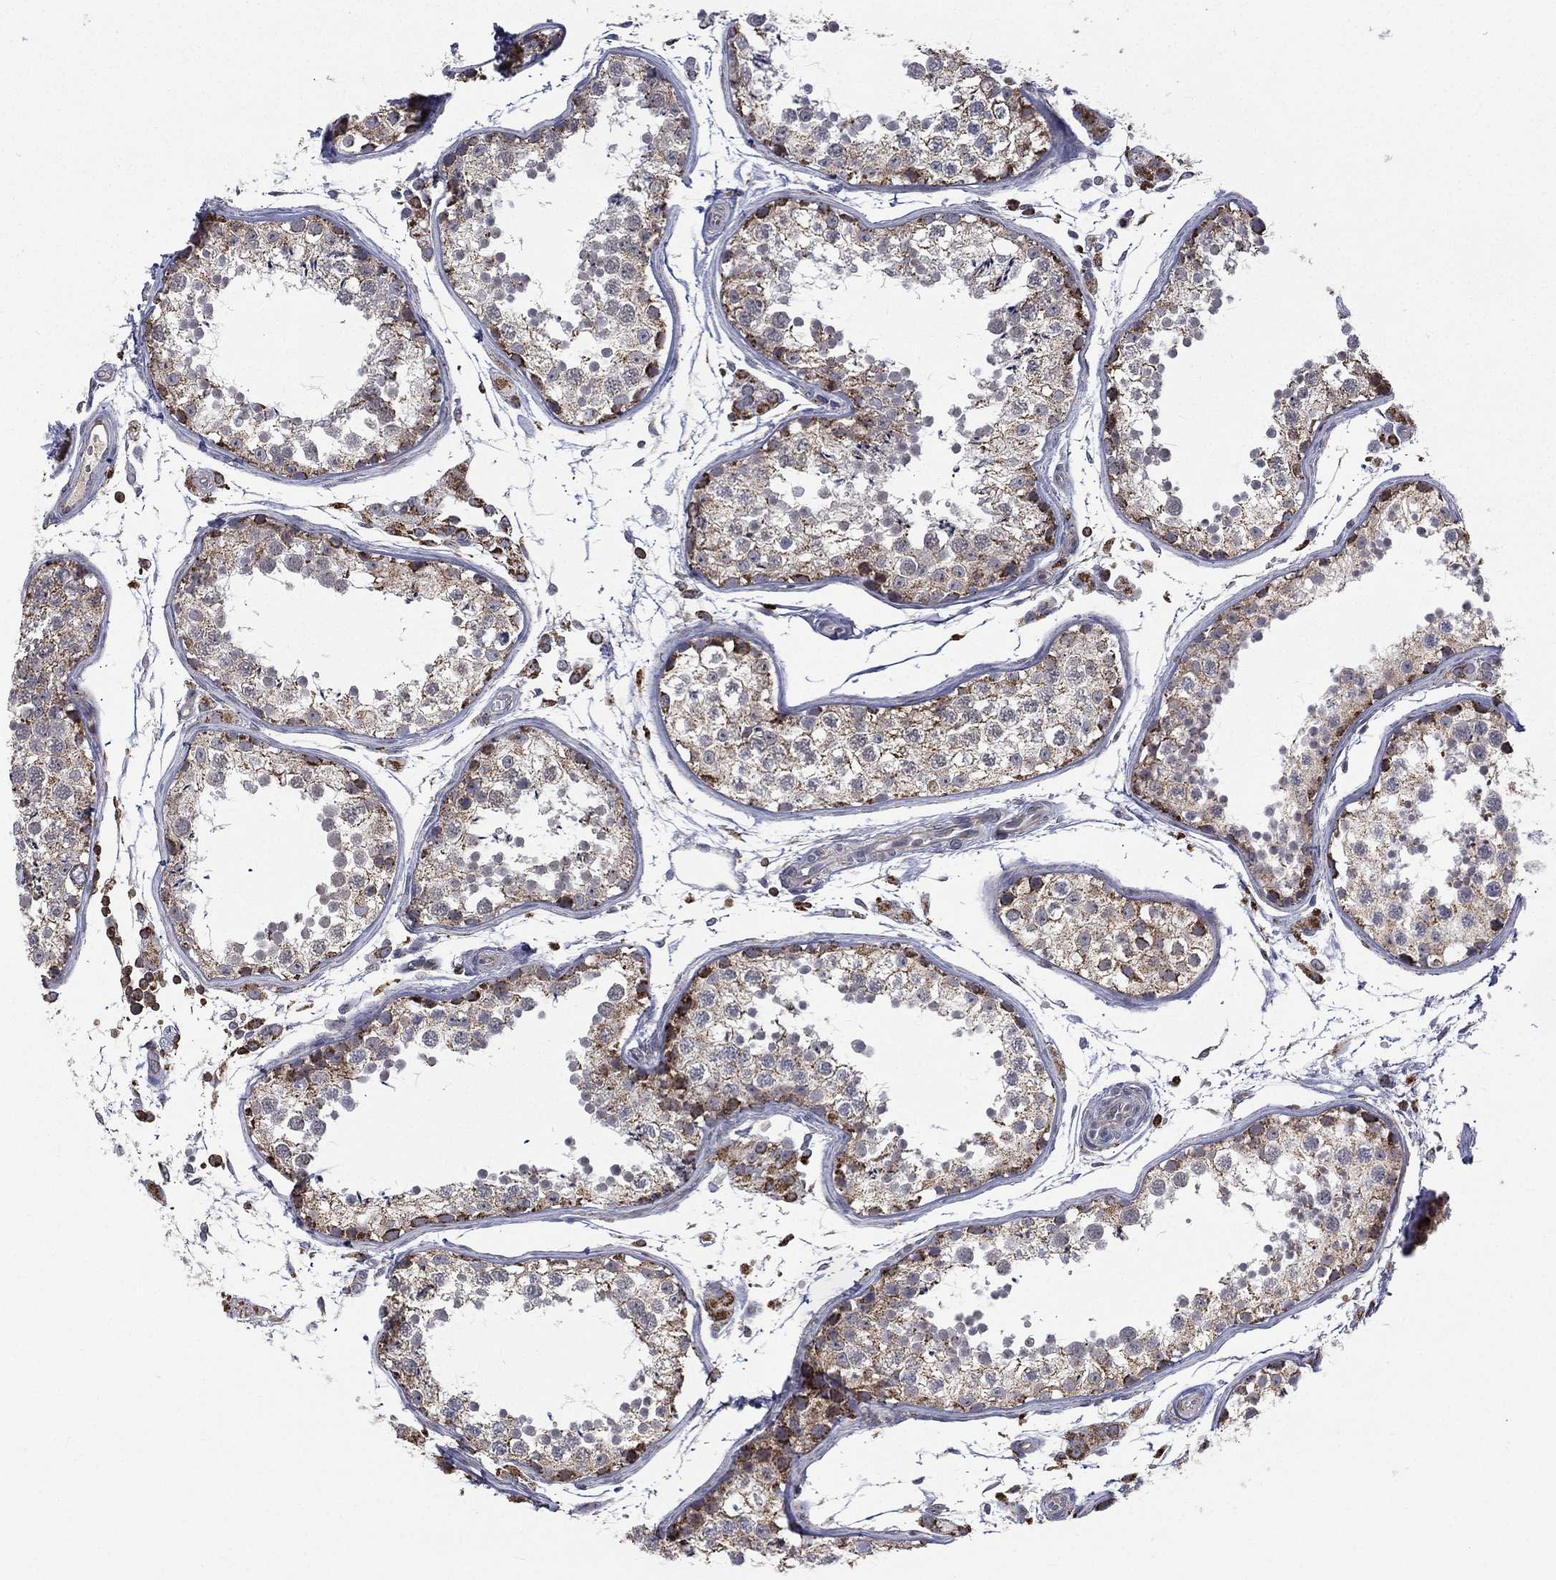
{"staining": {"intensity": "strong", "quantity": "<25%", "location": "cytoplasmic/membranous"}, "tissue": "testis", "cell_type": "Cells in seminiferous ducts", "image_type": "normal", "snomed": [{"axis": "morphology", "description": "Normal tissue, NOS"}, {"axis": "topography", "description": "Testis"}], "caption": "Brown immunohistochemical staining in normal human testis reveals strong cytoplasmic/membranous expression in approximately <25% of cells in seminiferous ducts.", "gene": "RIN3", "patient": {"sex": "male", "age": 29}}